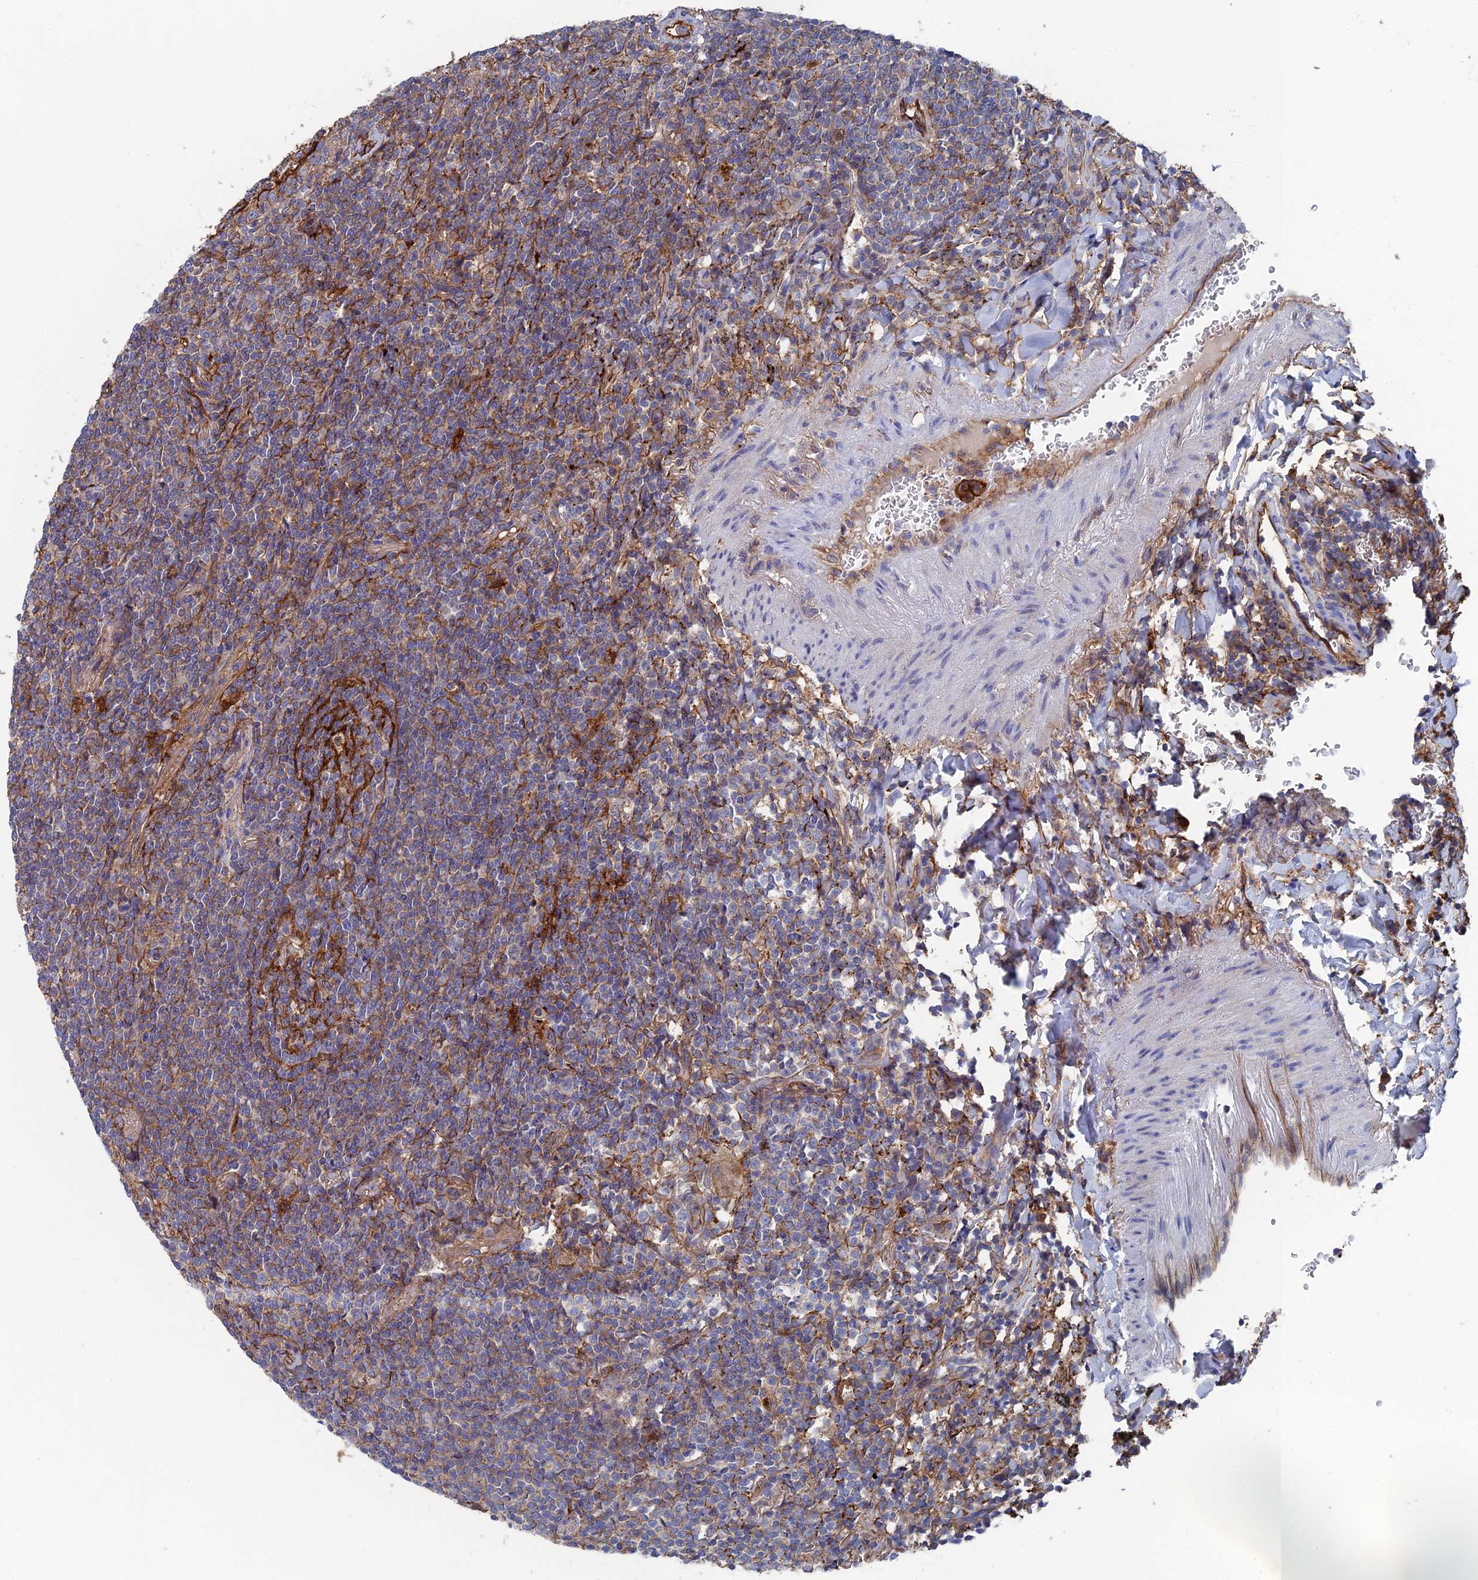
{"staining": {"intensity": "weak", "quantity": "25%-75%", "location": "cytoplasmic/membranous"}, "tissue": "lymphoma", "cell_type": "Tumor cells", "image_type": "cancer", "snomed": [{"axis": "morphology", "description": "Malignant lymphoma, non-Hodgkin's type, Low grade"}, {"axis": "topography", "description": "Lung"}], "caption": "DAB immunohistochemical staining of human lymphoma demonstrates weak cytoplasmic/membranous protein staining in about 25%-75% of tumor cells.", "gene": "SNX11", "patient": {"sex": "female", "age": 71}}